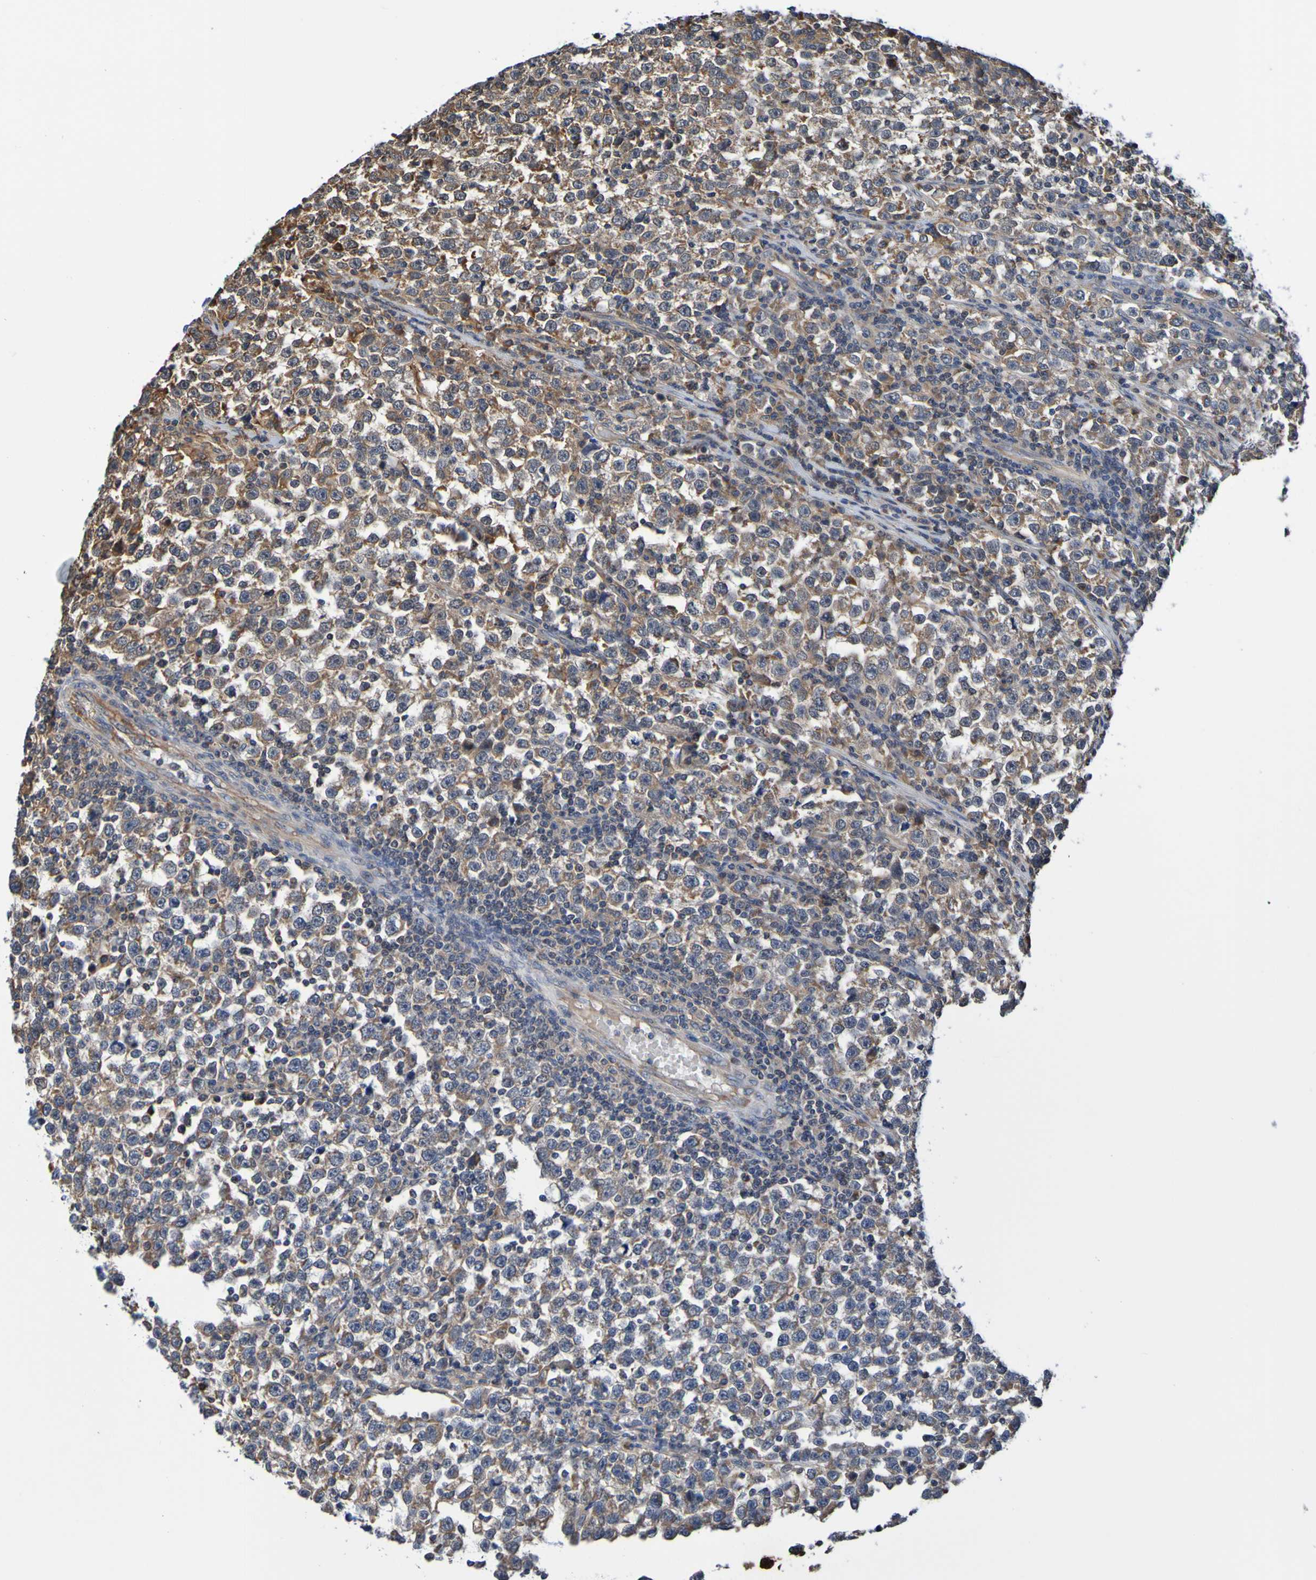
{"staining": {"intensity": "moderate", "quantity": ">75%", "location": "cytoplasmic/membranous"}, "tissue": "testis cancer", "cell_type": "Tumor cells", "image_type": "cancer", "snomed": [{"axis": "morphology", "description": "Seminoma, NOS"}, {"axis": "topography", "description": "Testis"}], "caption": "Moderate cytoplasmic/membranous expression for a protein is appreciated in about >75% of tumor cells of testis cancer using immunohistochemistry (IHC).", "gene": "AXIN1", "patient": {"sex": "male", "age": 43}}